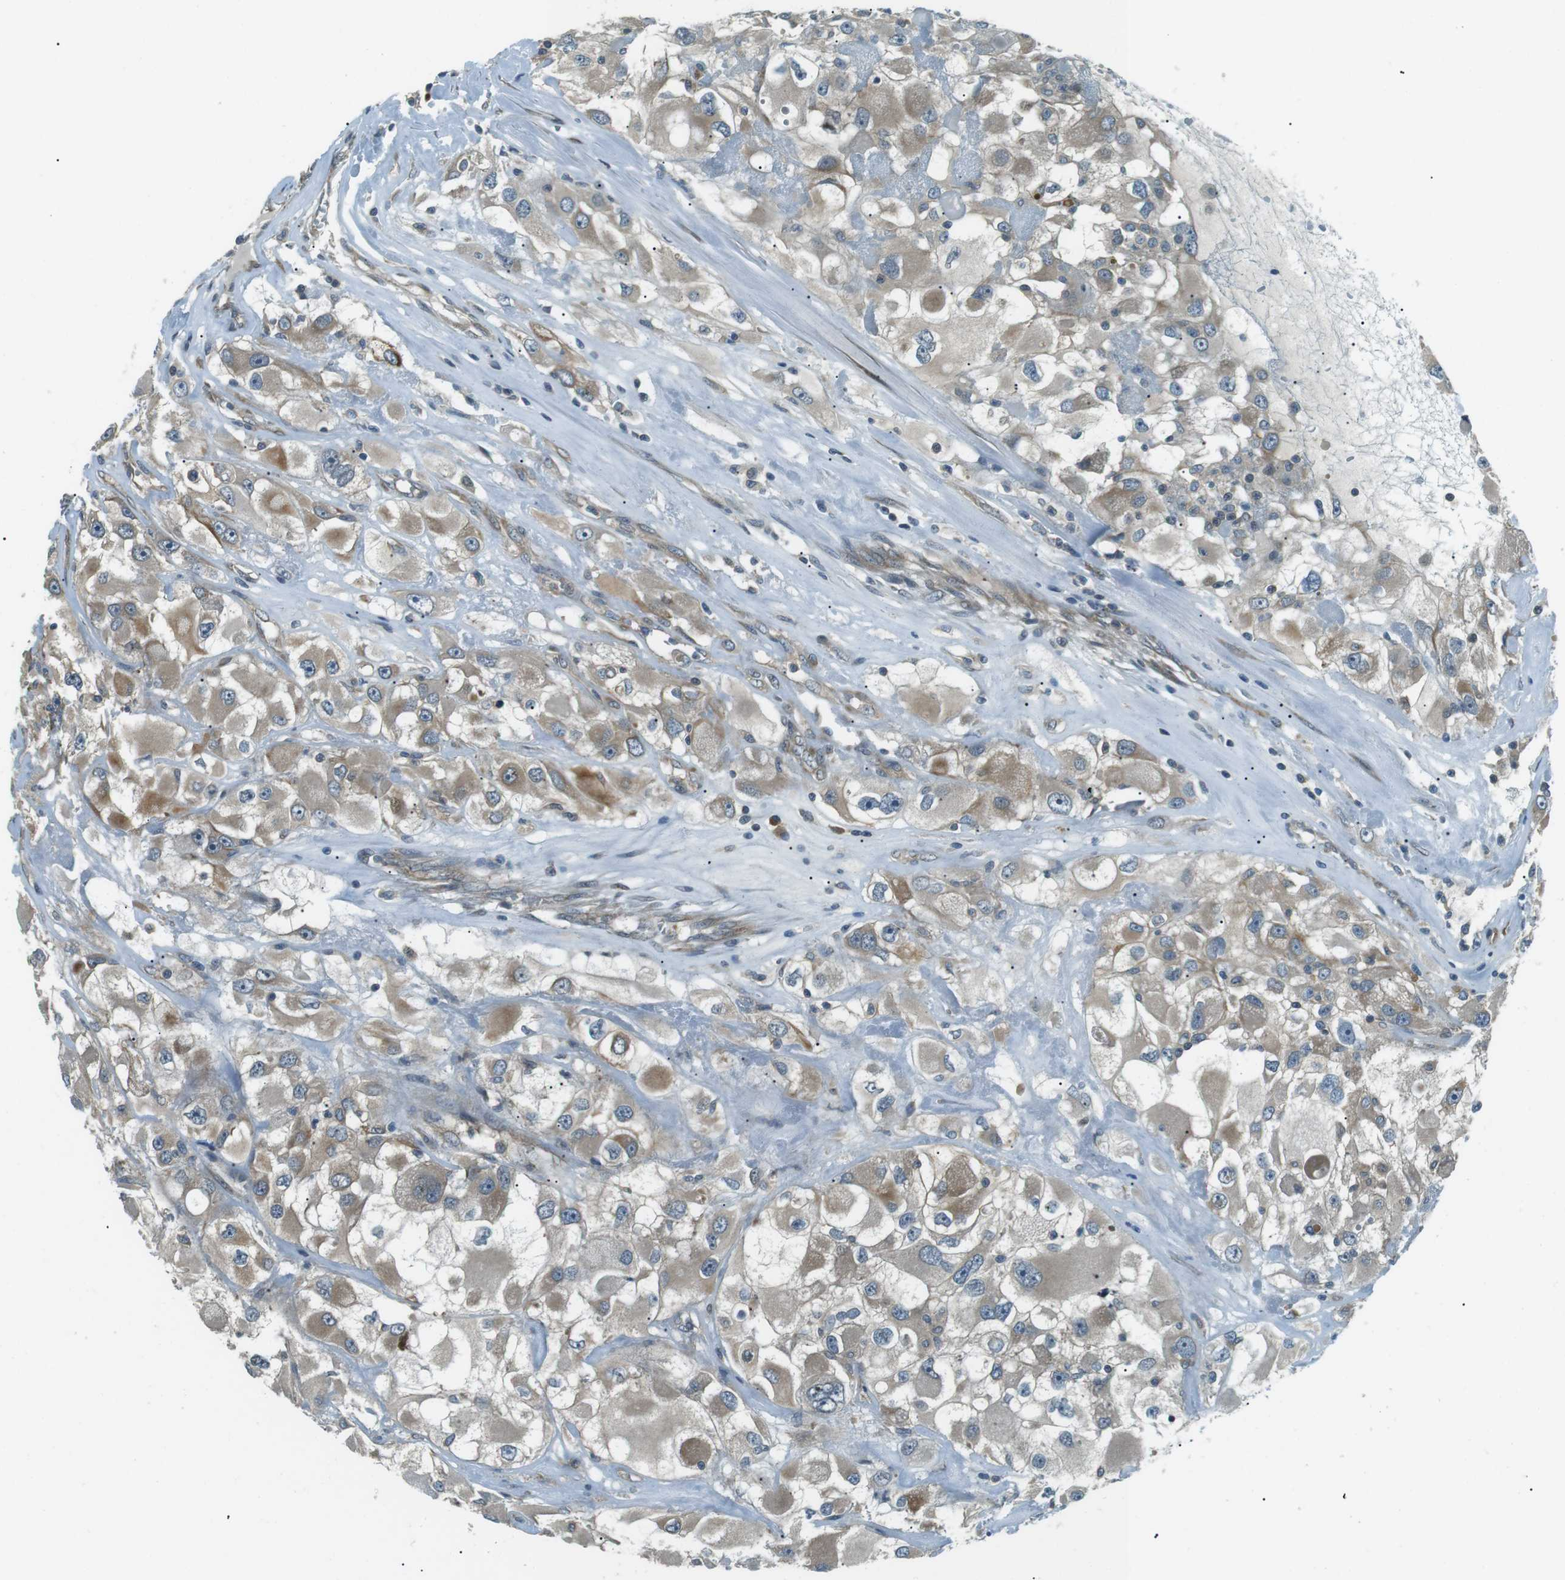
{"staining": {"intensity": "weak", "quantity": ">75%", "location": "cytoplasmic/membranous"}, "tissue": "renal cancer", "cell_type": "Tumor cells", "image_type": "cancer", "snomed": [{"axis": "morphology", "description": "Adenocarcinoma, NOS"}, {"axis": "topography", "description": "Kidney"}], "caption": "This micrograph displays IHC staining of renal cancer, with low weak cytoplasmic/membranous expression in about >75% of tumor cells.", "gene": "TMEM74", "patient": {"sex": "female", "age": 52}}